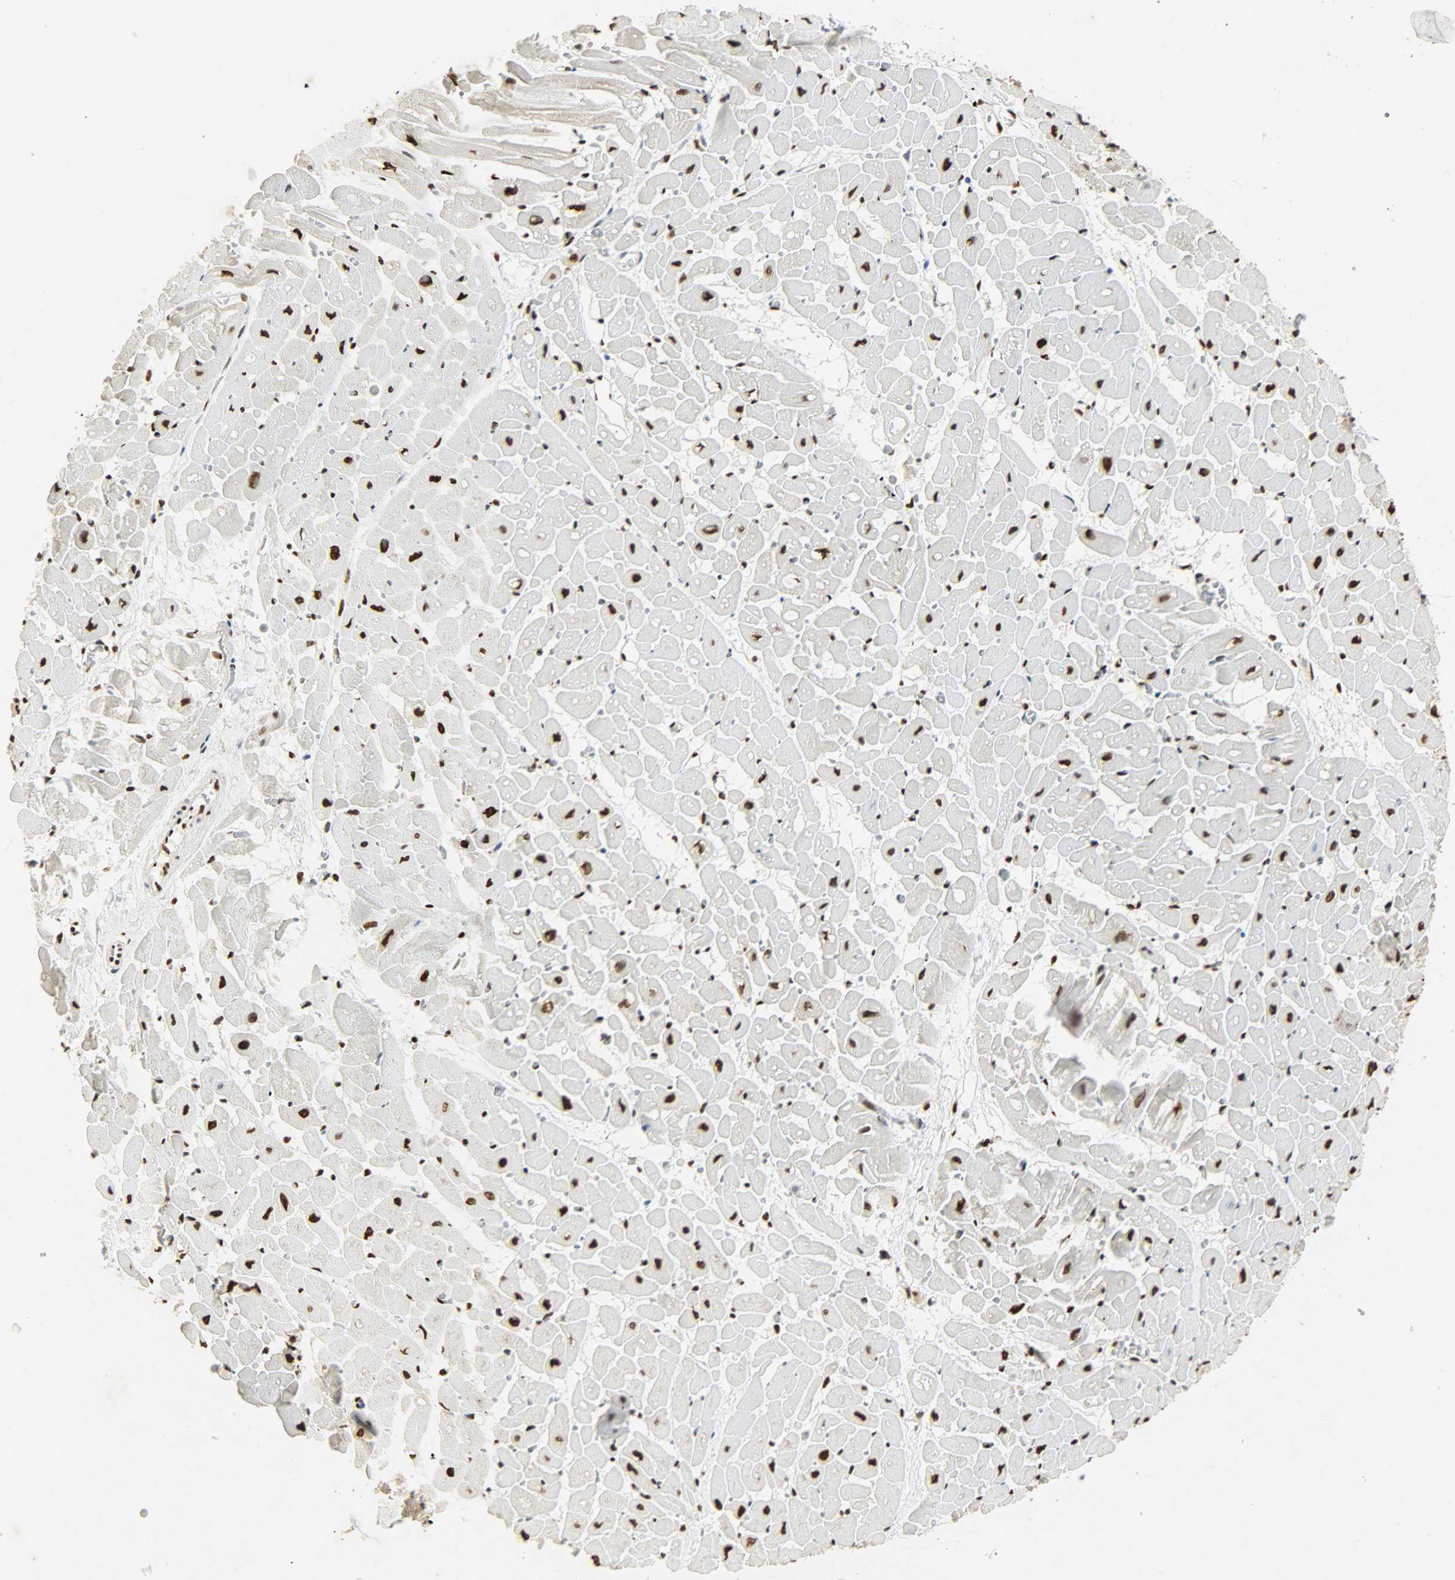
{"staining": {"intensity": "strong", "quantity": ">75%", "location": "nuclear"}, "tissue": "heart muscle", "cell_type": "Cardiomyocytes", "image_type": "normal", "snomed": [{"axis": "morphology", "description": "Normal tissue, NOS"}, {"axis": "topography", "description": "Heart"}], "caption": "Immunohistochemistry (IHC) of benign human heart muscle reveals high levels of strong nuclear expression in about >75% of cardiomyocytes. (IHC, brightfield microscopy, high magnification).", "gene": "KHDRBS1", "patient": {"sex": "male", "age": 45}}